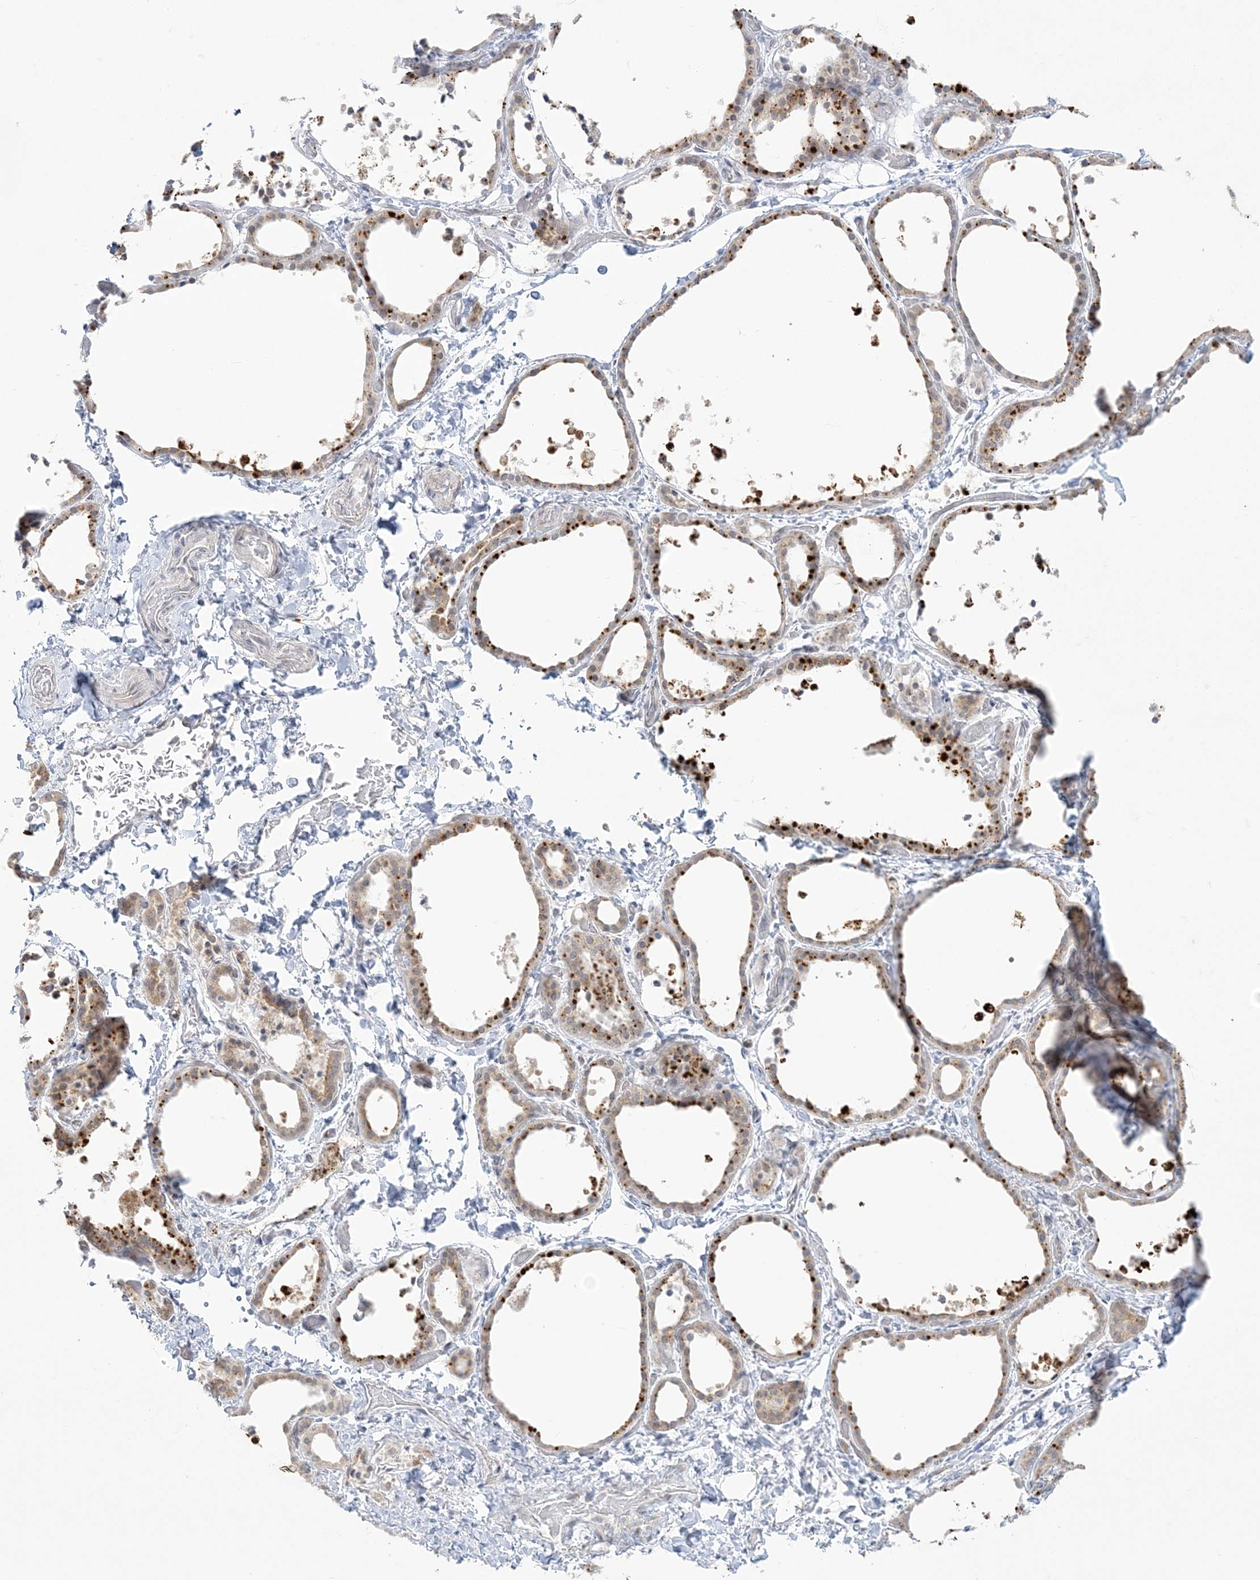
{"staining": {"intensity": "moderate", "quantity": "25%-75%", "location": "cytoplasmic/membranous"}, "tissue": "thyroid gland", "cell_type": "Glandular cells", "image_type": "normal", "snomed": [{"axis": "morphology", "description": "Normal tissue, NOS"}, {"axis": "topography", "description": "Thyroid gland"}], "caption": "This is an image of immunohistochemistry staining of benign thyroid gland, which shows moderate staining in the cytoplasmic/membranous of glandular cells.", "gene": "ZC3H6", "patient": {"sex": "female", "age": 44}}